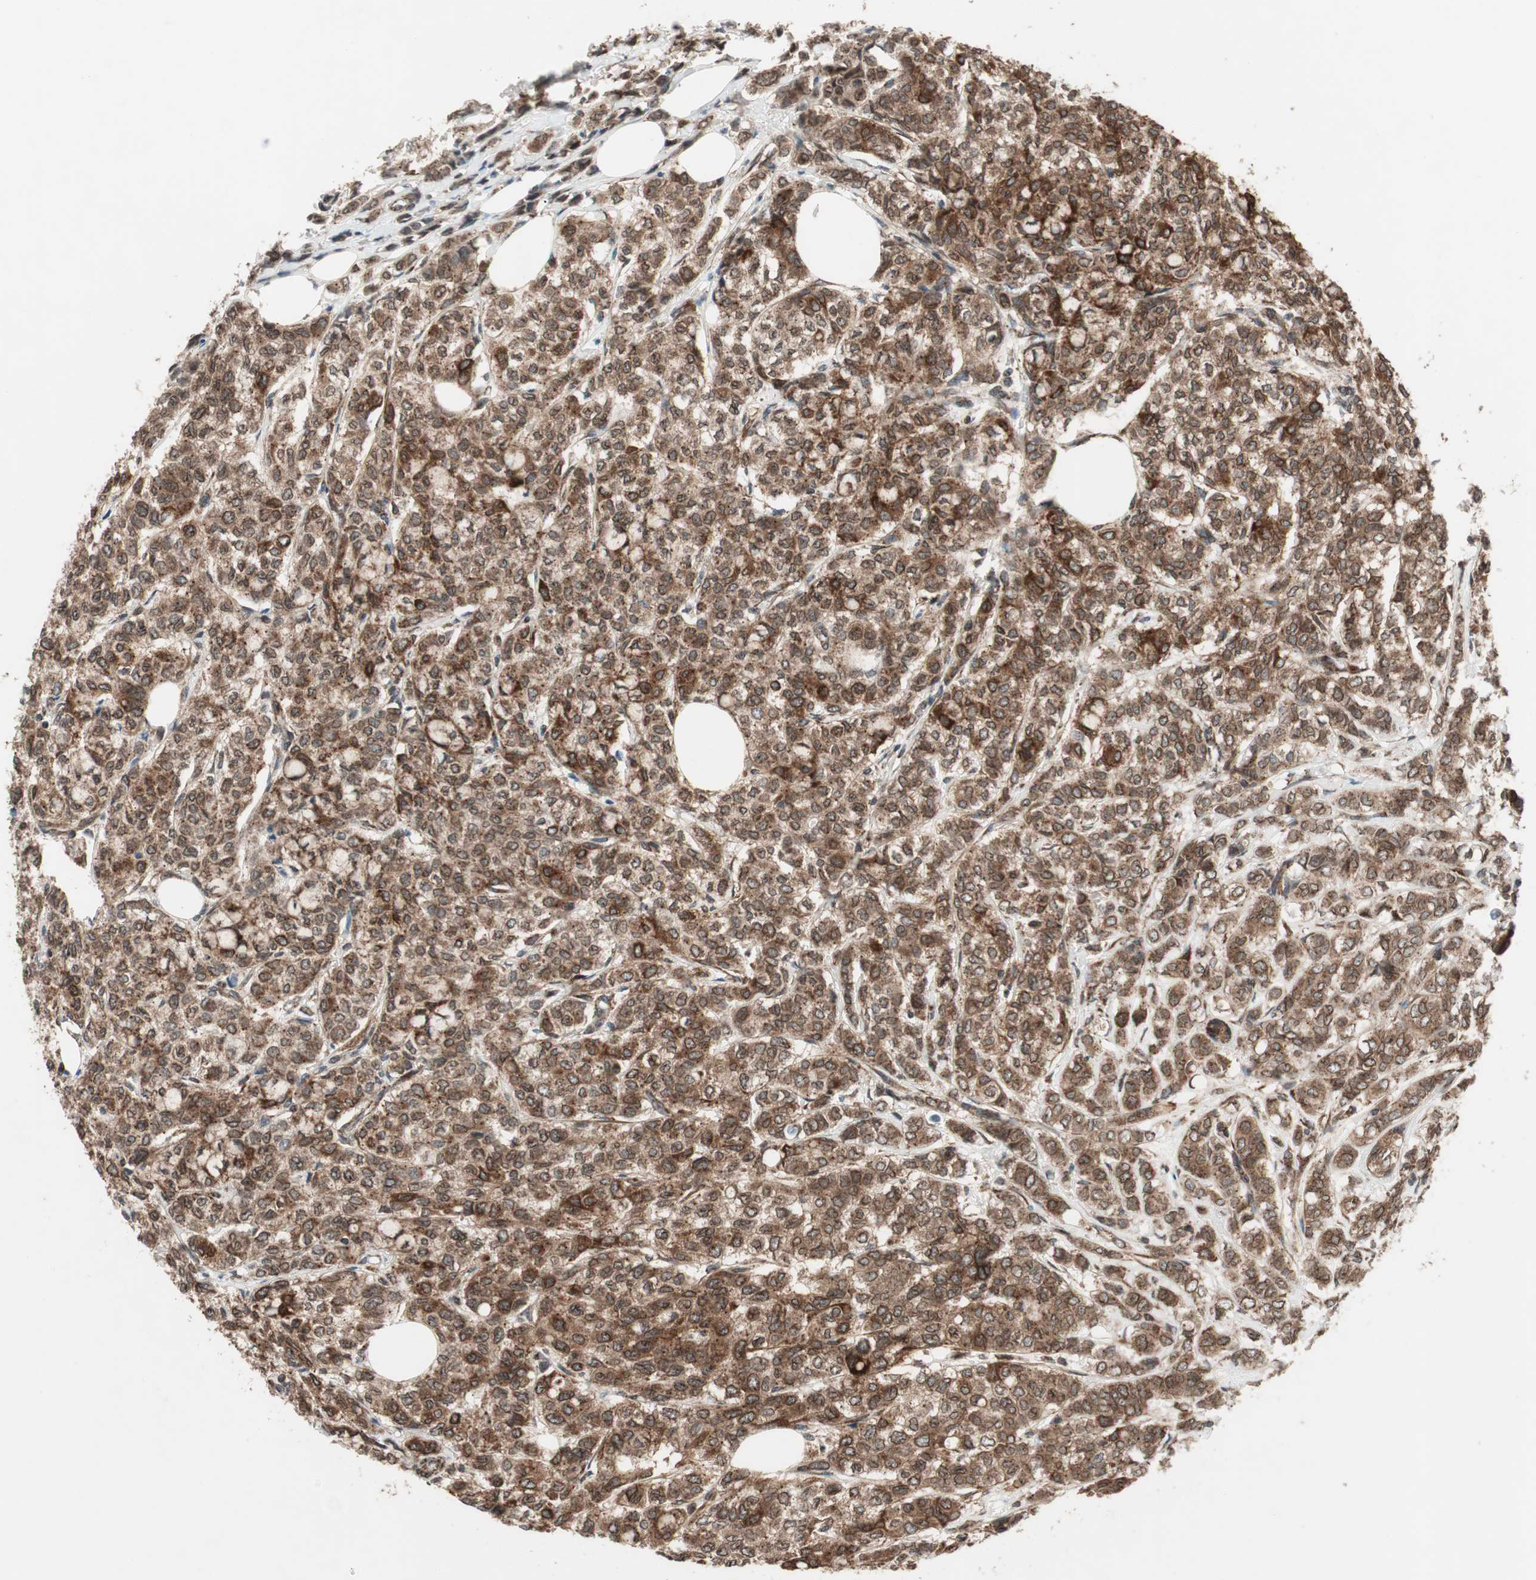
{"staining": {"intensity": "strong", "quantity": ">75%", "location": "cytoplasmic/membranous,nuclear"}, "tissue": "breast cancer", "cell_type": "Tumor cells", "image_type": "cancer", "snomed": [{"axis": "morphology", "description": "Lobular carcinoma"}, {"axis": "topography", "description": "Breast"}], "caption": "Breast lobular carcinoma was stained to show a protein in brown. There is high levels of strong cytoplasmic/membranous and nuclear staining in approximately >75% of tumor cells.", "gene": "NUP62", "patient": {"sex": "female", "age": 60}}